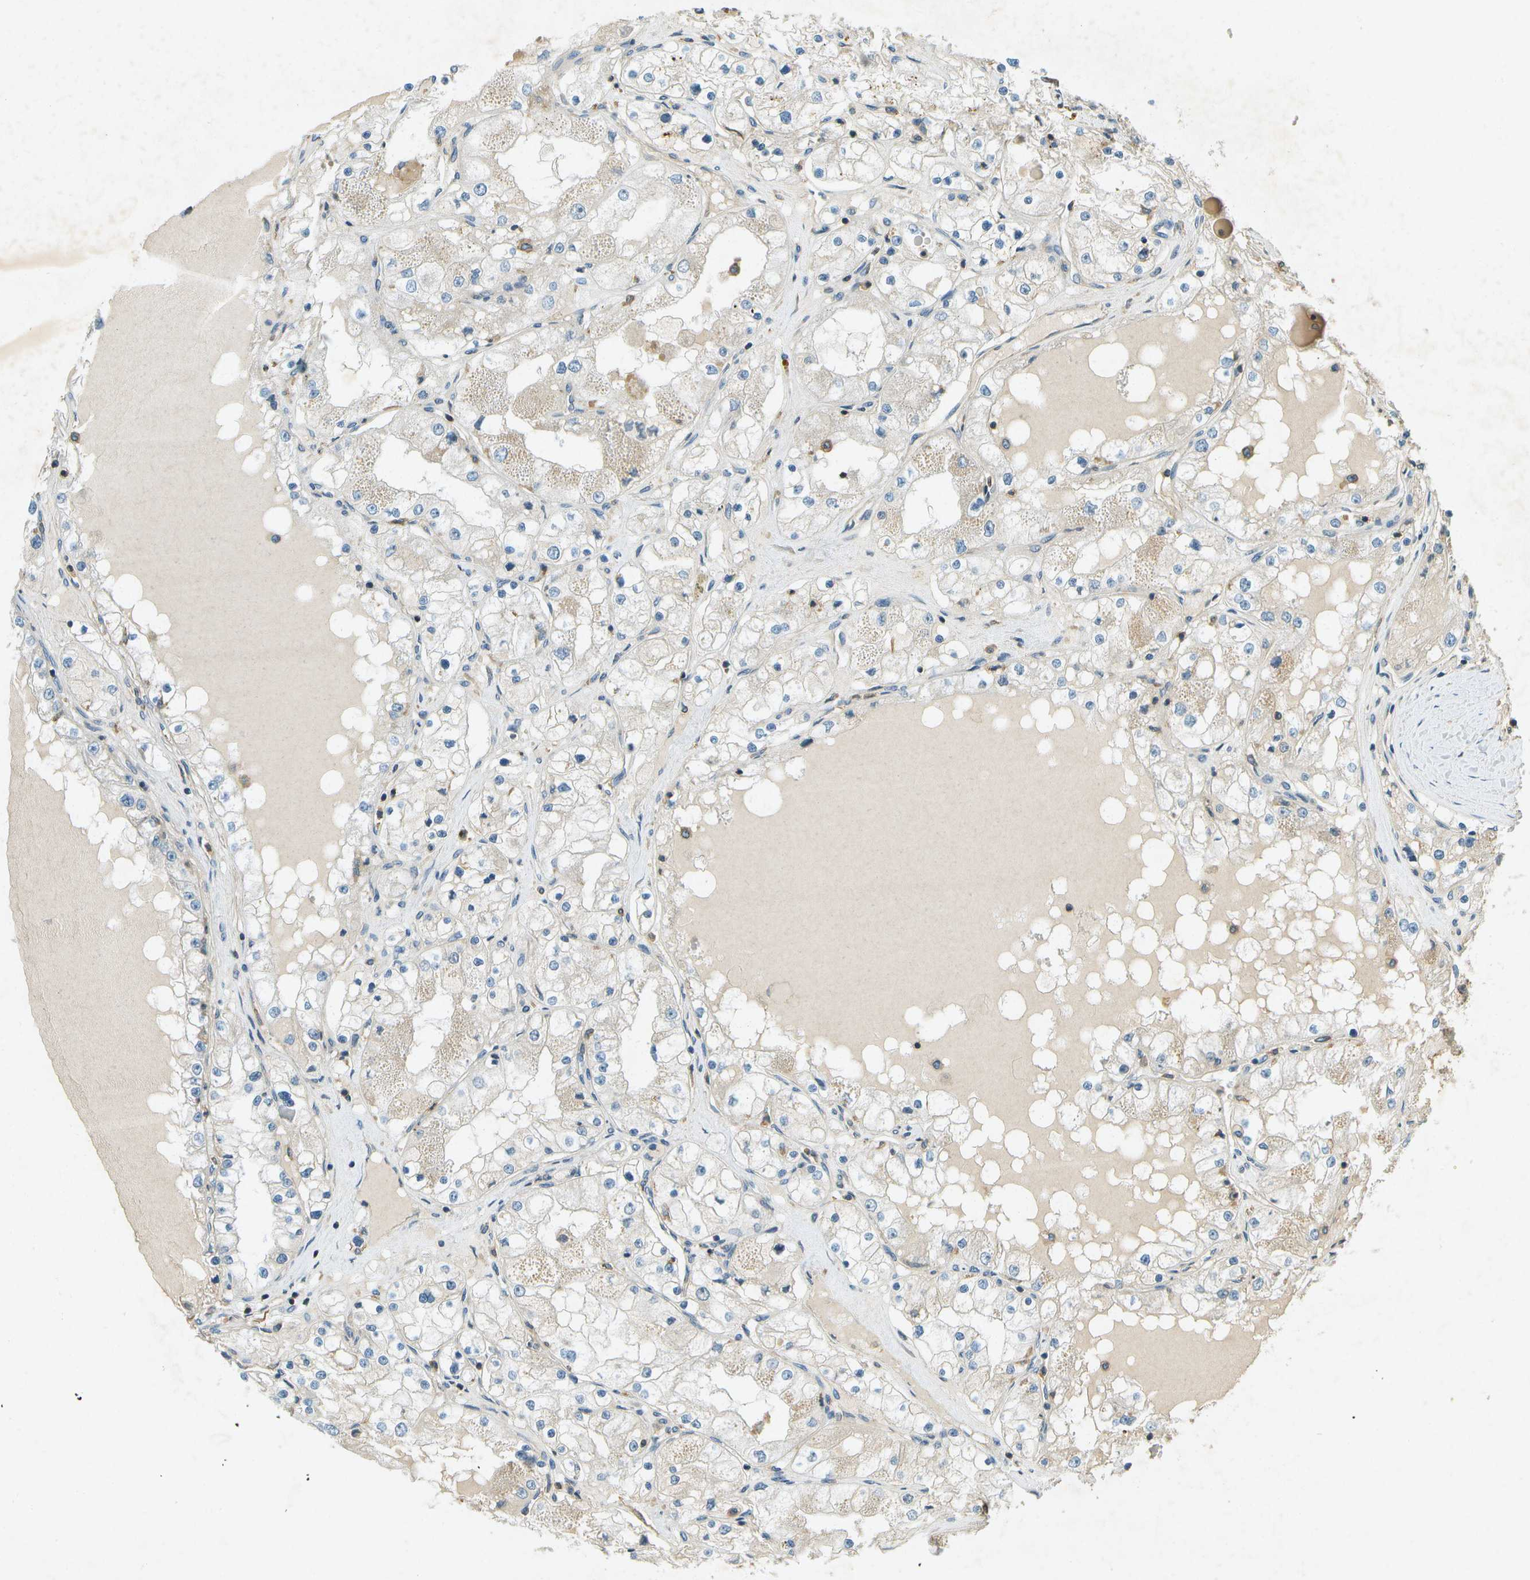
{"staining": {"intensity": "negative", "quantity": "none", "location": "none"}, "tissue": "renal cancer", "cell_type": "Tumor cells", "image_type": "cancer", "snomed": [{"axis": "morphology", "description": "Adenocarcinoma, NOS"}, {"axis": "topography", "description": "Kidney"}], "caption": "Immunohistochemistry (IHC) photomicrograph of human adenocarcinoma (renal) stained for a protein (brown), which shows no positivity in tumor cells.", "gene": "NUDT4", "patient": {"sex": "male", "age": 68}}